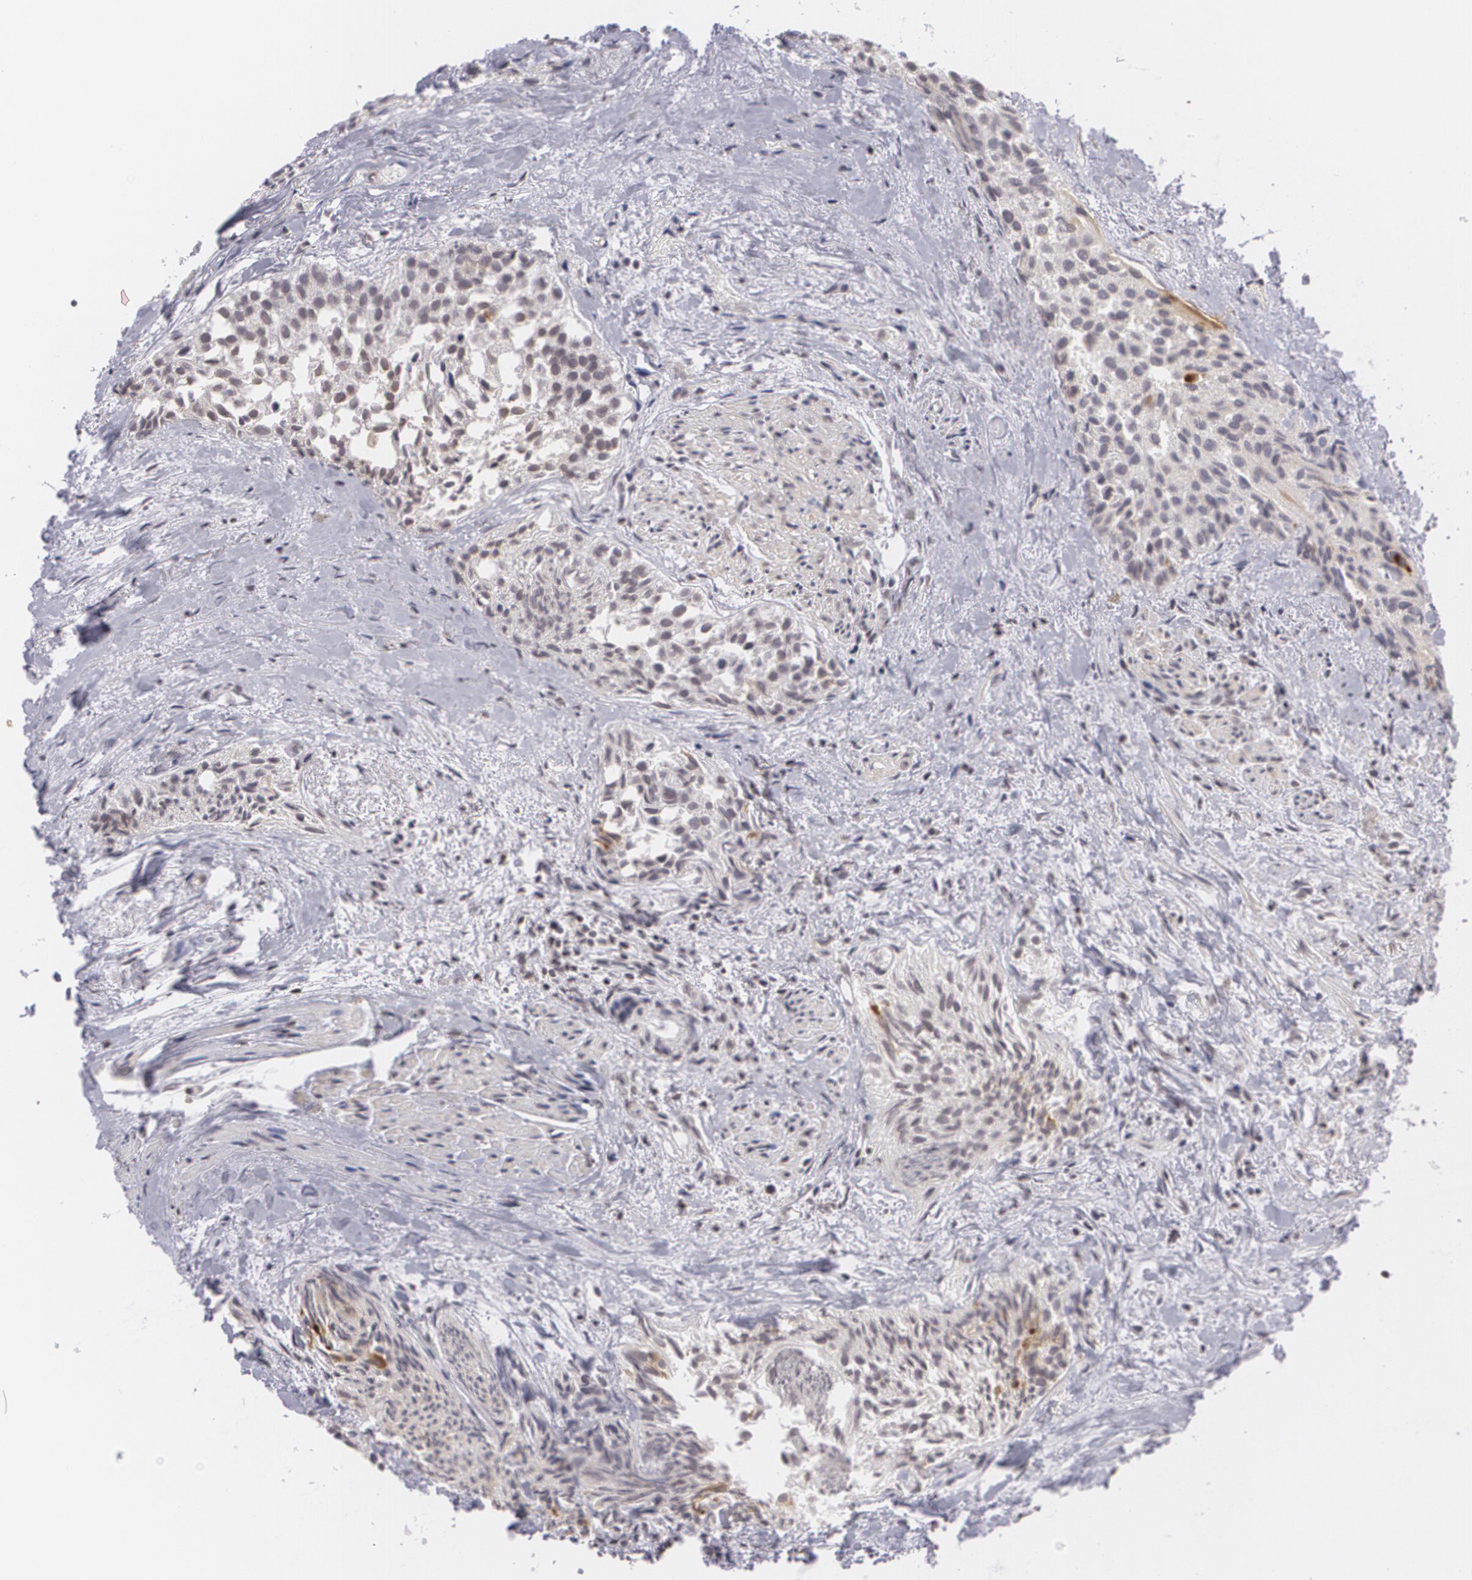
{"staining": {"intensity": "moderate", "quantity": "<25%", "location": "cytoplasmic/membranous"}, "tissue": "urothelial cancer", "cell_type": "Tumor cells", "image_type": "cancer", "snomed": [{"axis": "morphology", "description": "Urothelial carcinoma, High grade"}, {"axis": "topography", "description": "Urinary bladder"}], "caption": "High-grade urothelial carcinoma stained for a protein demonstrates moderate cytoplasmic/membranous positivity in tumor cells.", "gene": "MUC1", "patient": {"sex": "female", "age": 78}}